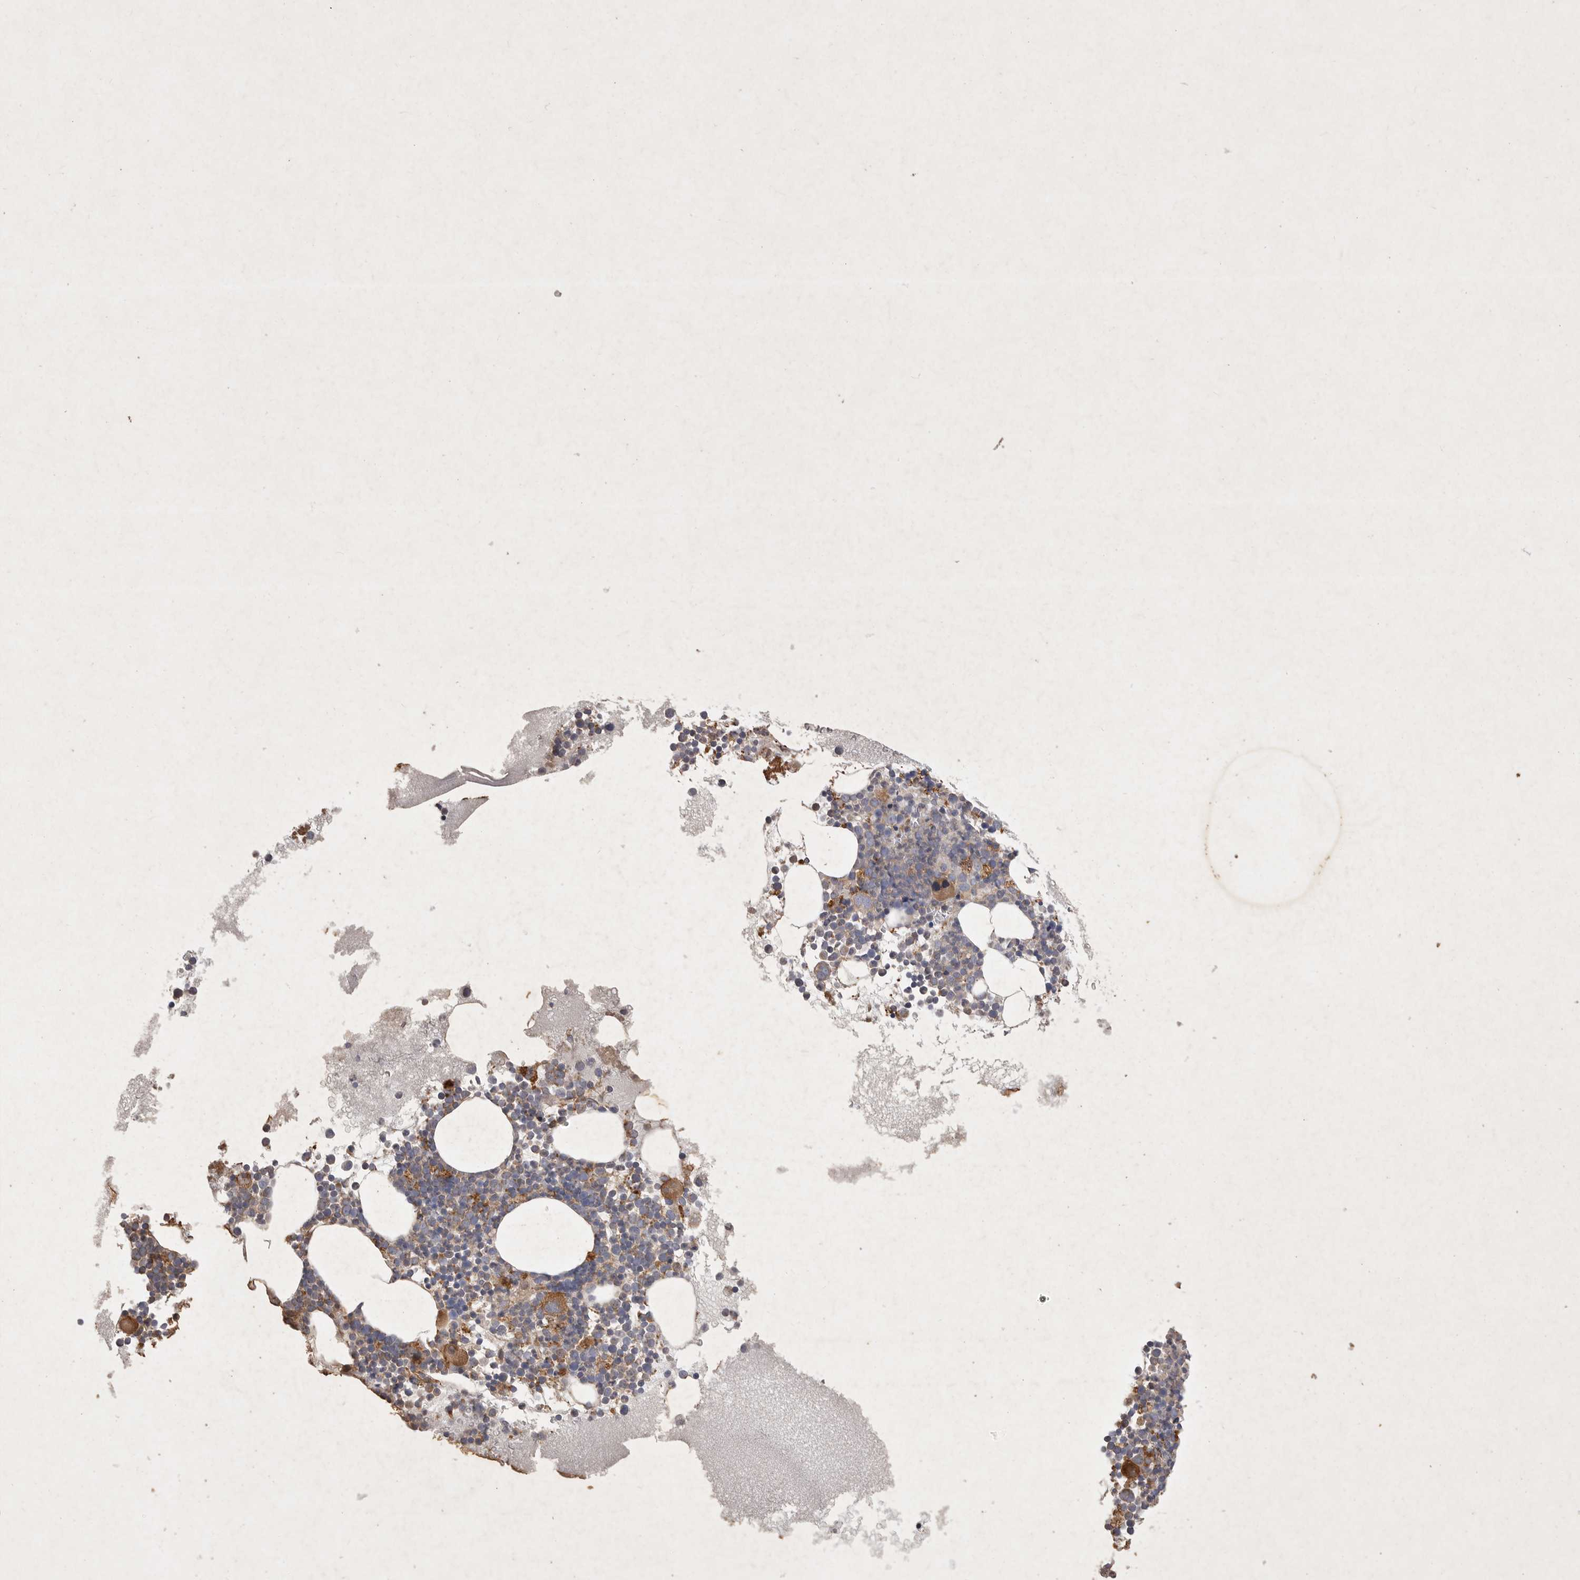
{"staining": {"intensity": "moderate", "quantity": "<25%", "location": "cytoplasmic/membranous"}, "tissue": "bone marrow", "cell_type": "Hematopoietic cells", "image_type": "normal", "snomed": [{"axis": "morphology", "description": "Normal tissue, NOS"}, {"axis": "morphology", "description": "Inflammation, NOS"}, {"axis": "topography", "description": "Bone marrow"}], "caption": "Benign bone marrow was stained to show a protein in brown. There is low levels of moderate cytoplasmic/membranous positivity in approximately <25% of hematopoietic cells. (Stains: DAB (3,3'-diaminobenzidine) in brown, nuclei in blue, Microscopy: brightfield microscopy at high magnification).", "gene": "MRPL41", "patient": {"sex": "female", "age": 45}}